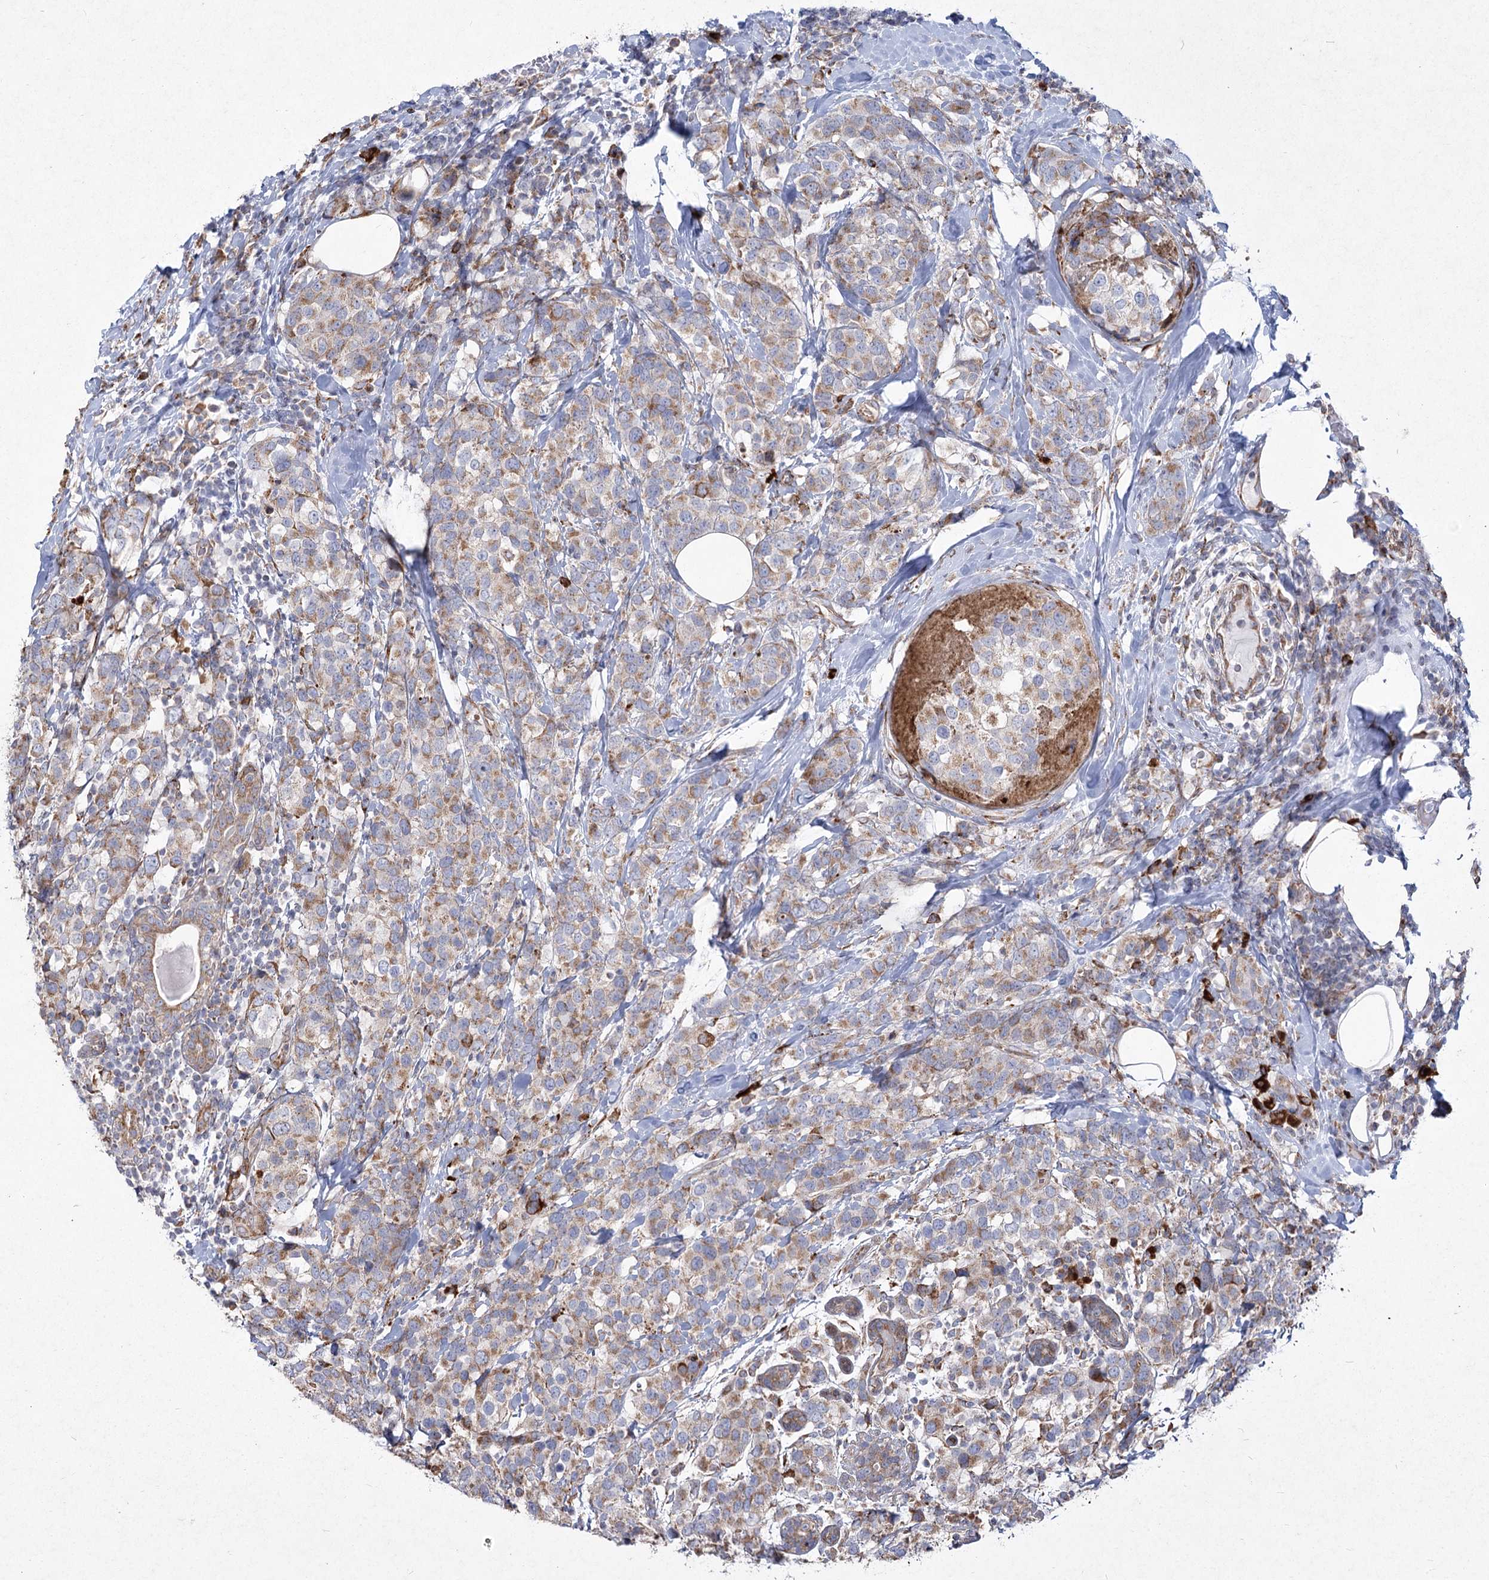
{"staining": {"intensity": "moderate", "quantity": ">75%", "location": "cytoplasmic/membranous"}, "tissue": "breast cancer", "cell_type": "Tumor cells", "image_type": "cancer", "snomed": [{"axis": "morphology", "description": "Lobular carcinoma"}, {"axis": "topography", "description": "Breast"}], "caption": "Protein expression analysis of breast cancer shows moderate cytoplasmic/membranous expression in about >75% of tumor cells.", "gene": "NHLRC2", "patient": {"sex": "female", "age": 59}}